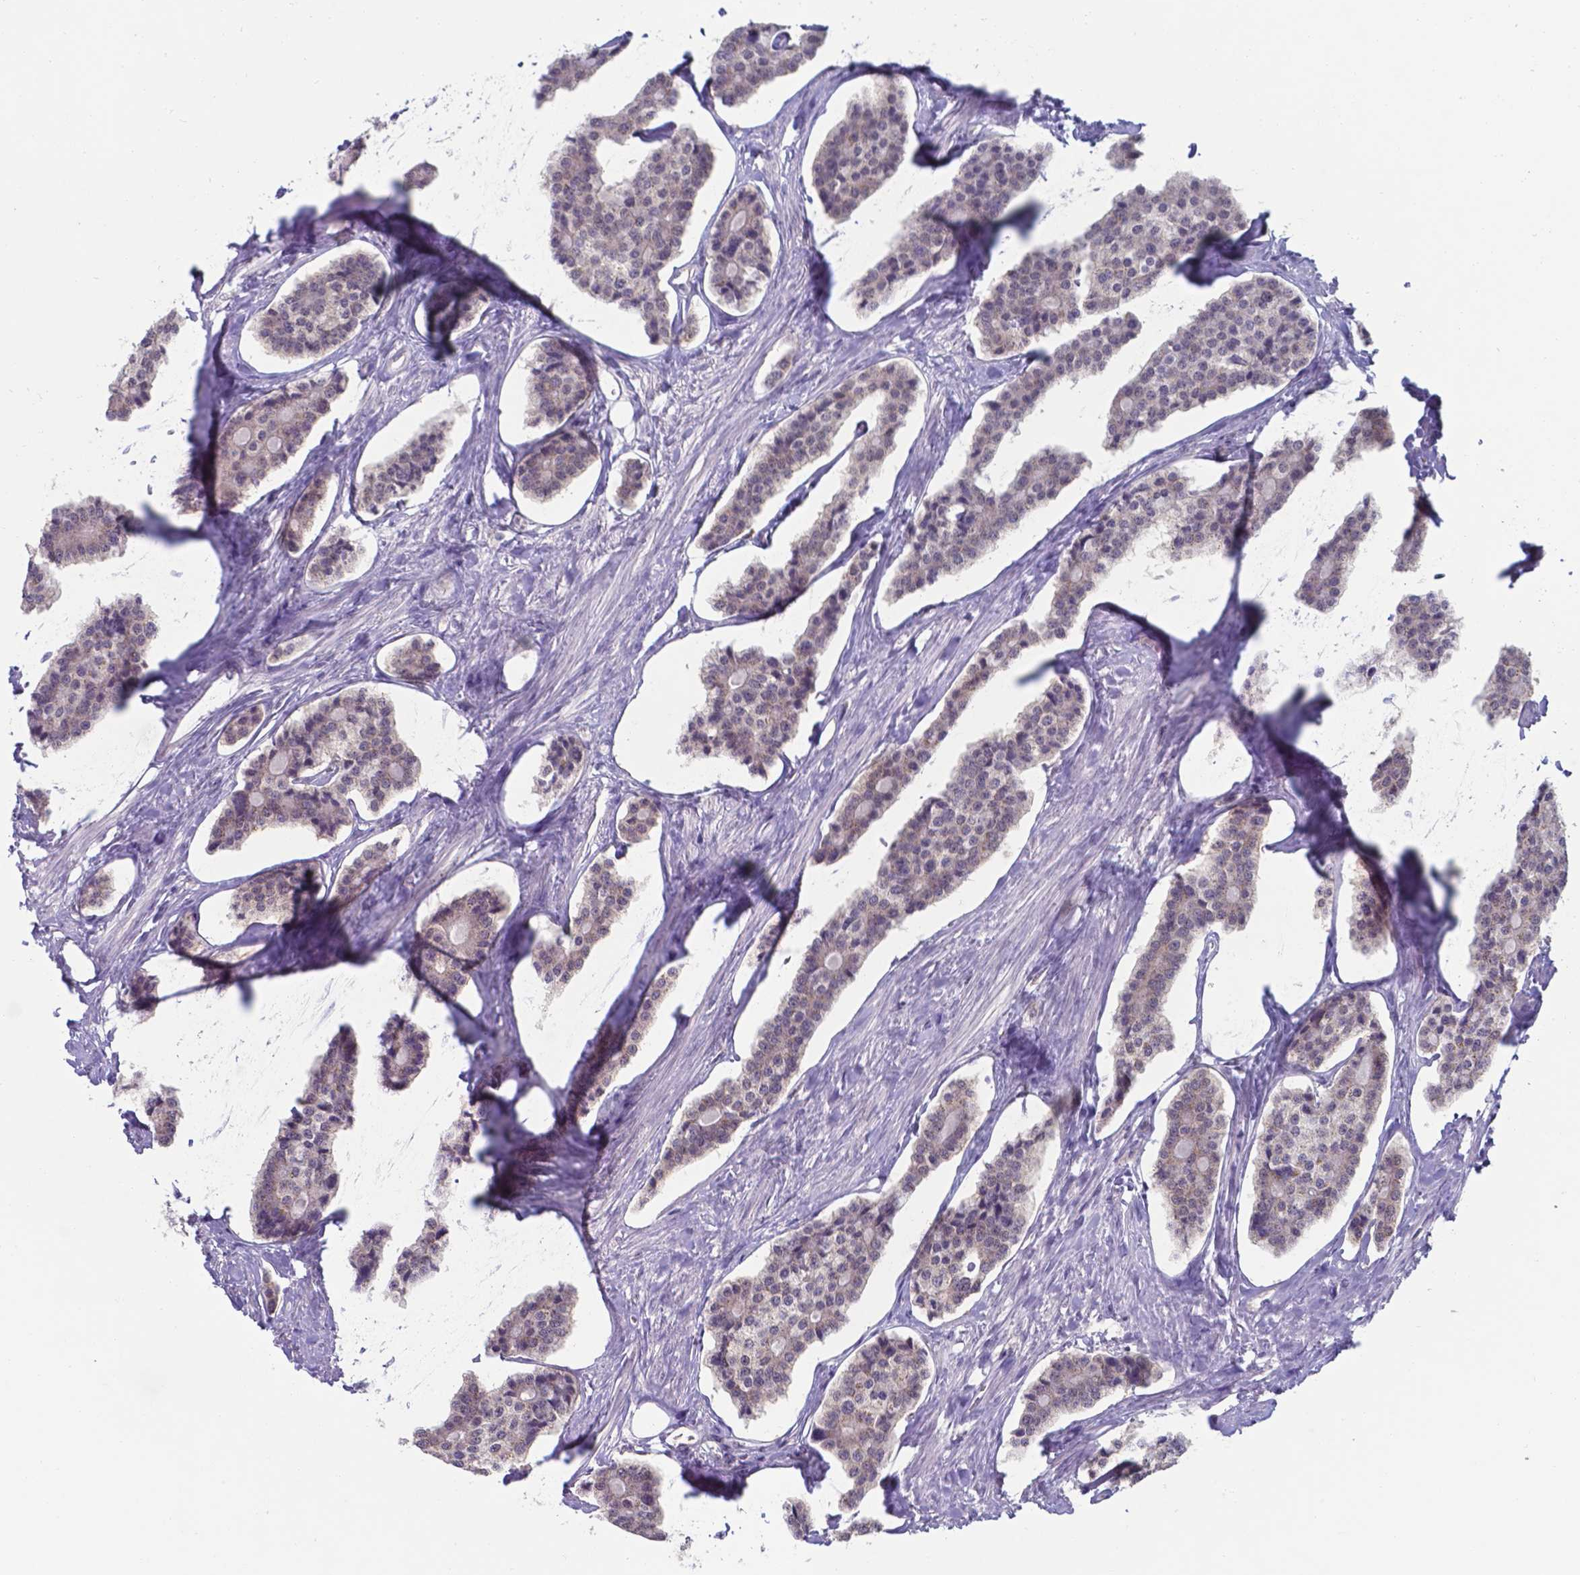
{"staining": {"intensity": "negative", "quantity": "none", "location": "none"}, "tissue": "carcinoid", "cell_type": "Tumor cells", "image_type": "cancer", "snomed": [{"axis": "morphology", "description": "Carcinoid, malignant, NOS"}, {"axis": "topography", "description": "Small intestine"}], "caption": "Immunohistochemistry (IHC) photomicrograph of neoplastic tissue: carcinoid stained with DAB reveals no significant protein expression in tumor cells.", "gene": "UBE2E2", "patient": {"sex": "female", "age": 65}}